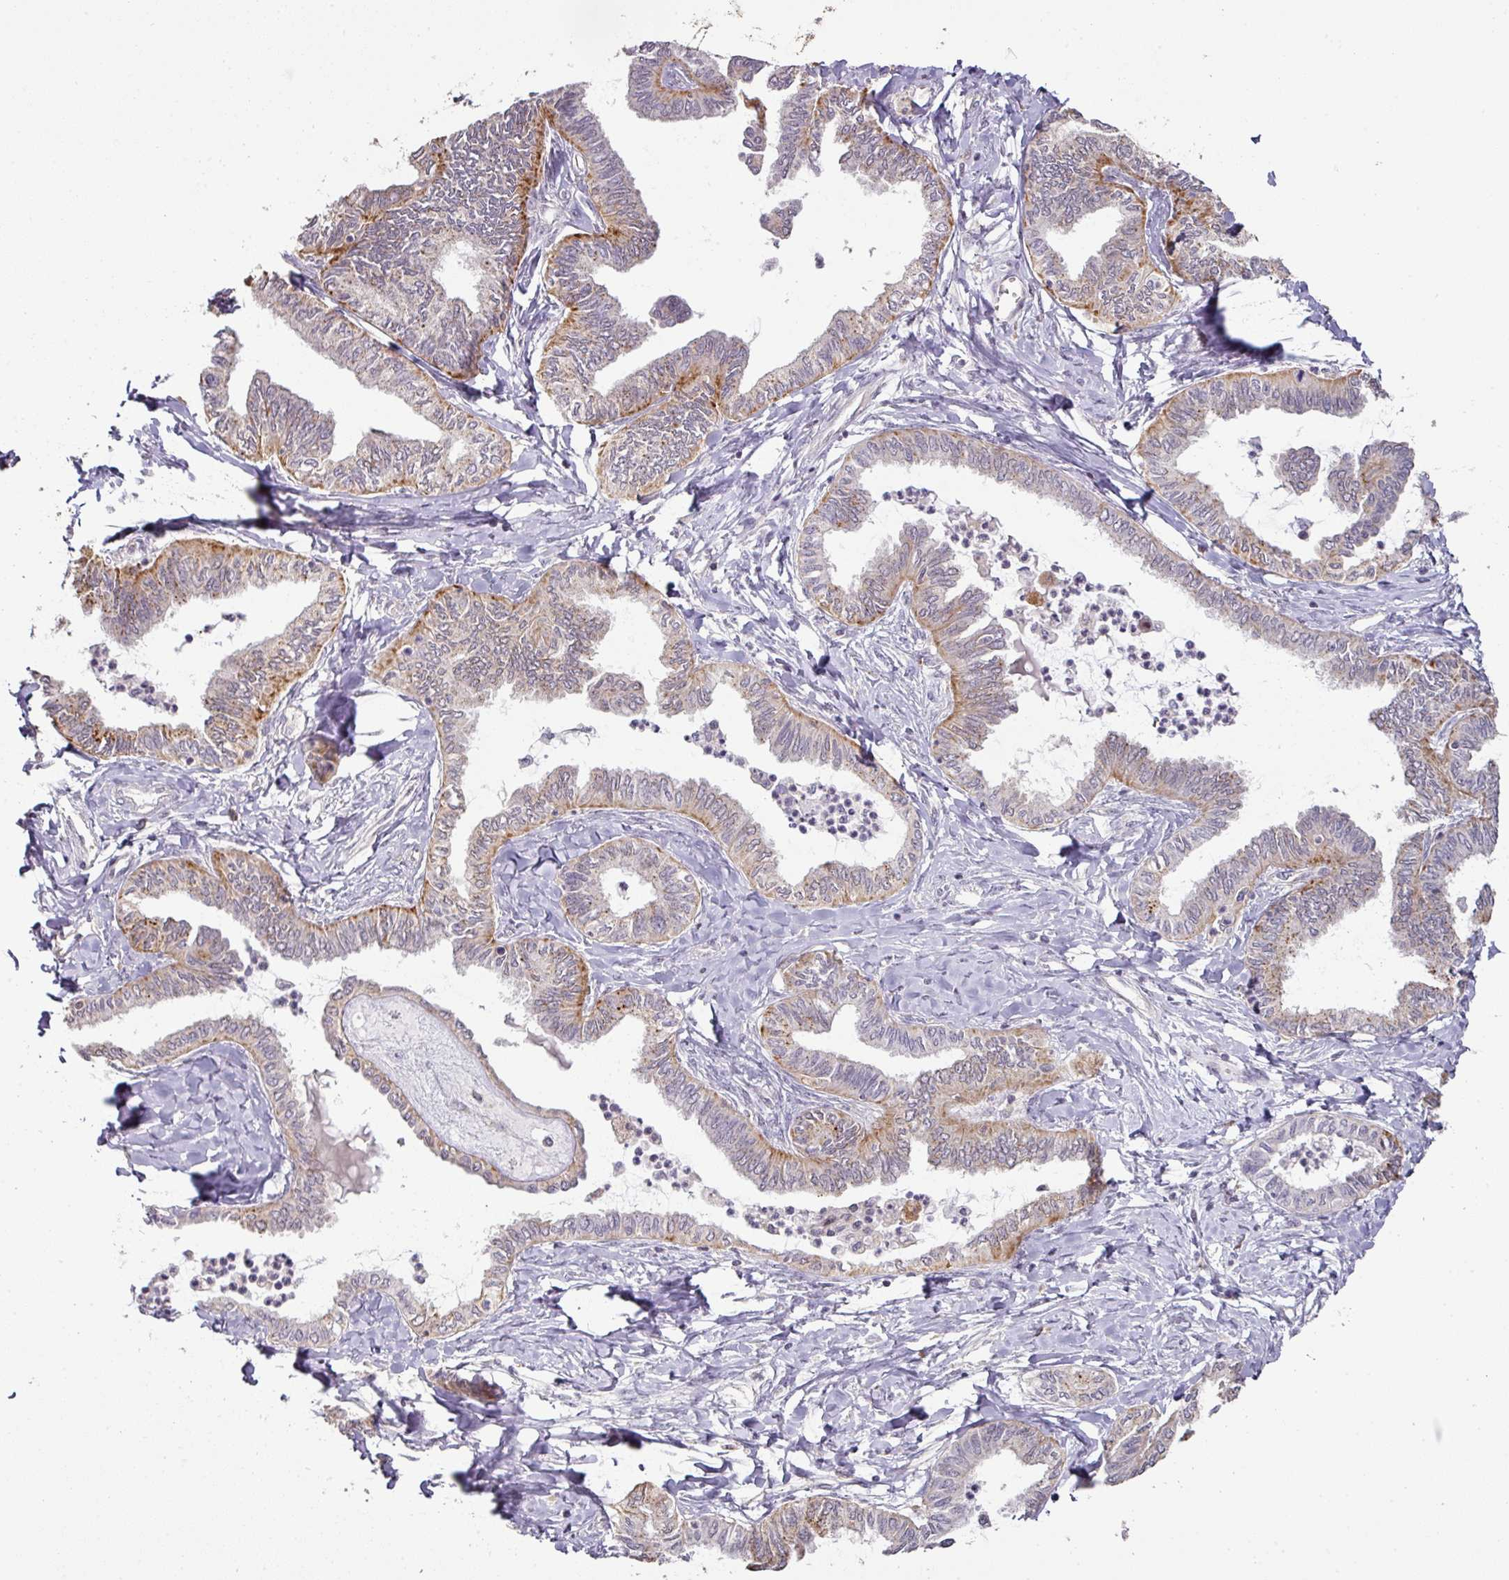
{"staining": {"intensity": "moderate", "quantity": "25%-75%", "location": "cytoplasmic/membranous"}, "tissue": "ovarian cancer", "cell_type": "Tumor cells", "image_type": "cancer", "snomed": [{"axis": "morphology", "description": "Carcinoma, endometroid"}, {"axis": "topography", "description": "Ovary"}], "caption": "A high-resolution micrograph shows IHC staining of ovarian endometroid carcinoma, which demonstrates moderate cytoplasmic/membranous positivity in about 25%-75% of tumor cells.", "gene": "CXCR5", "patient": {"sex": "female", "age": 70}}